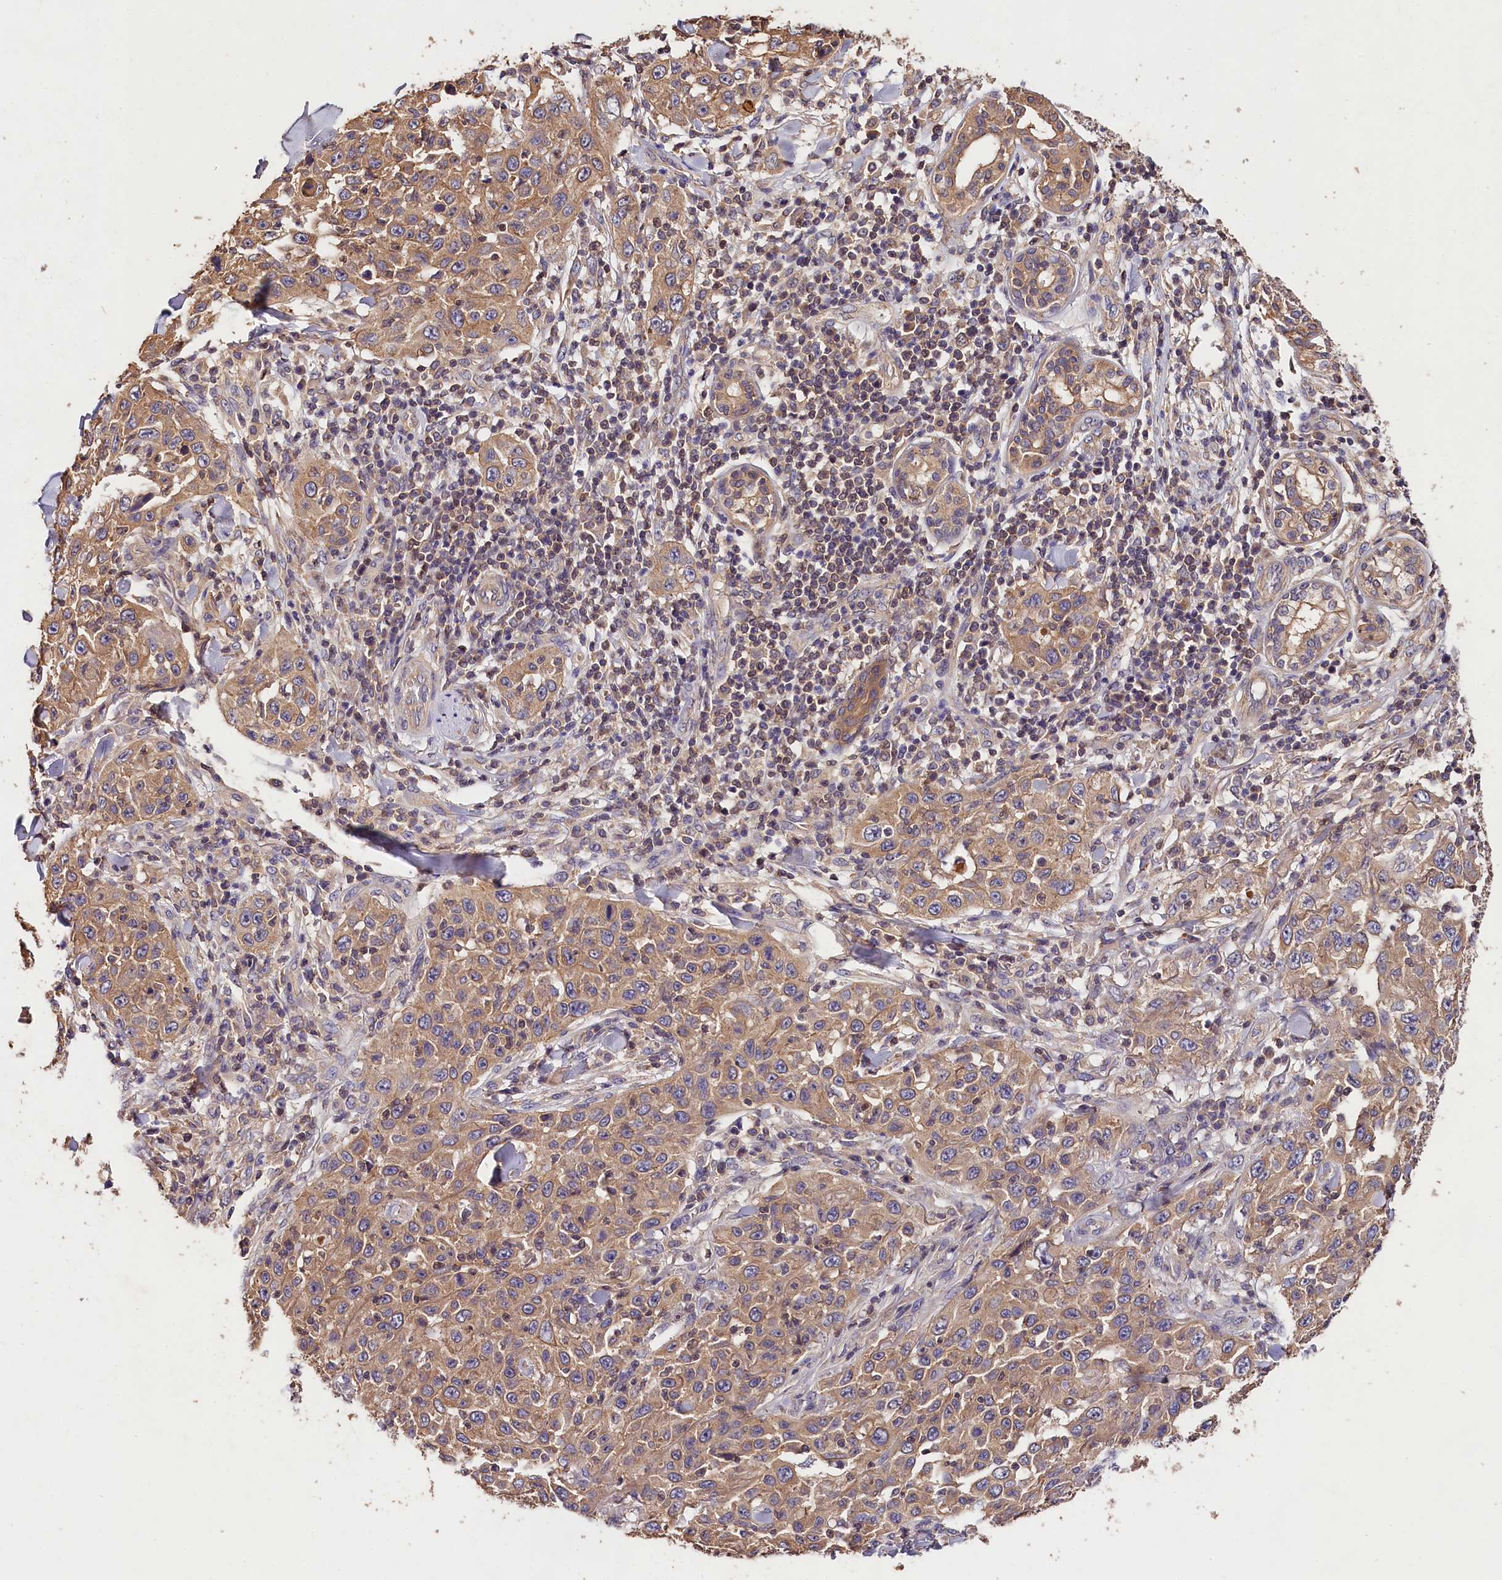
{"staining": {"intensity": "moderate", "quantity": ">75%", "location": "cytoplasmic/membranous"}, "tissue": "skin cancer", "cell_type": "Tumor cells", "image_type": "cancer", "snomed": [{"axis": "morphology", "description": "Squamous cell carcinoma, NOS"}, {"axis": "topography", "description": "Skin"}], "caption": "A micrograph of squamous cell carcinoma (skin) stained for a protein shows moderate cytoplasmic/membranous brown staining in tumor cells. The protein of interest is stained brown, and the nuclei are stained in blue (DAB (3,3'-diaminobenzidine) IHC with brightfield microscopy, high magnification).", "gene": "OAS3", "patient": {"sex": "female", "age": 88}}